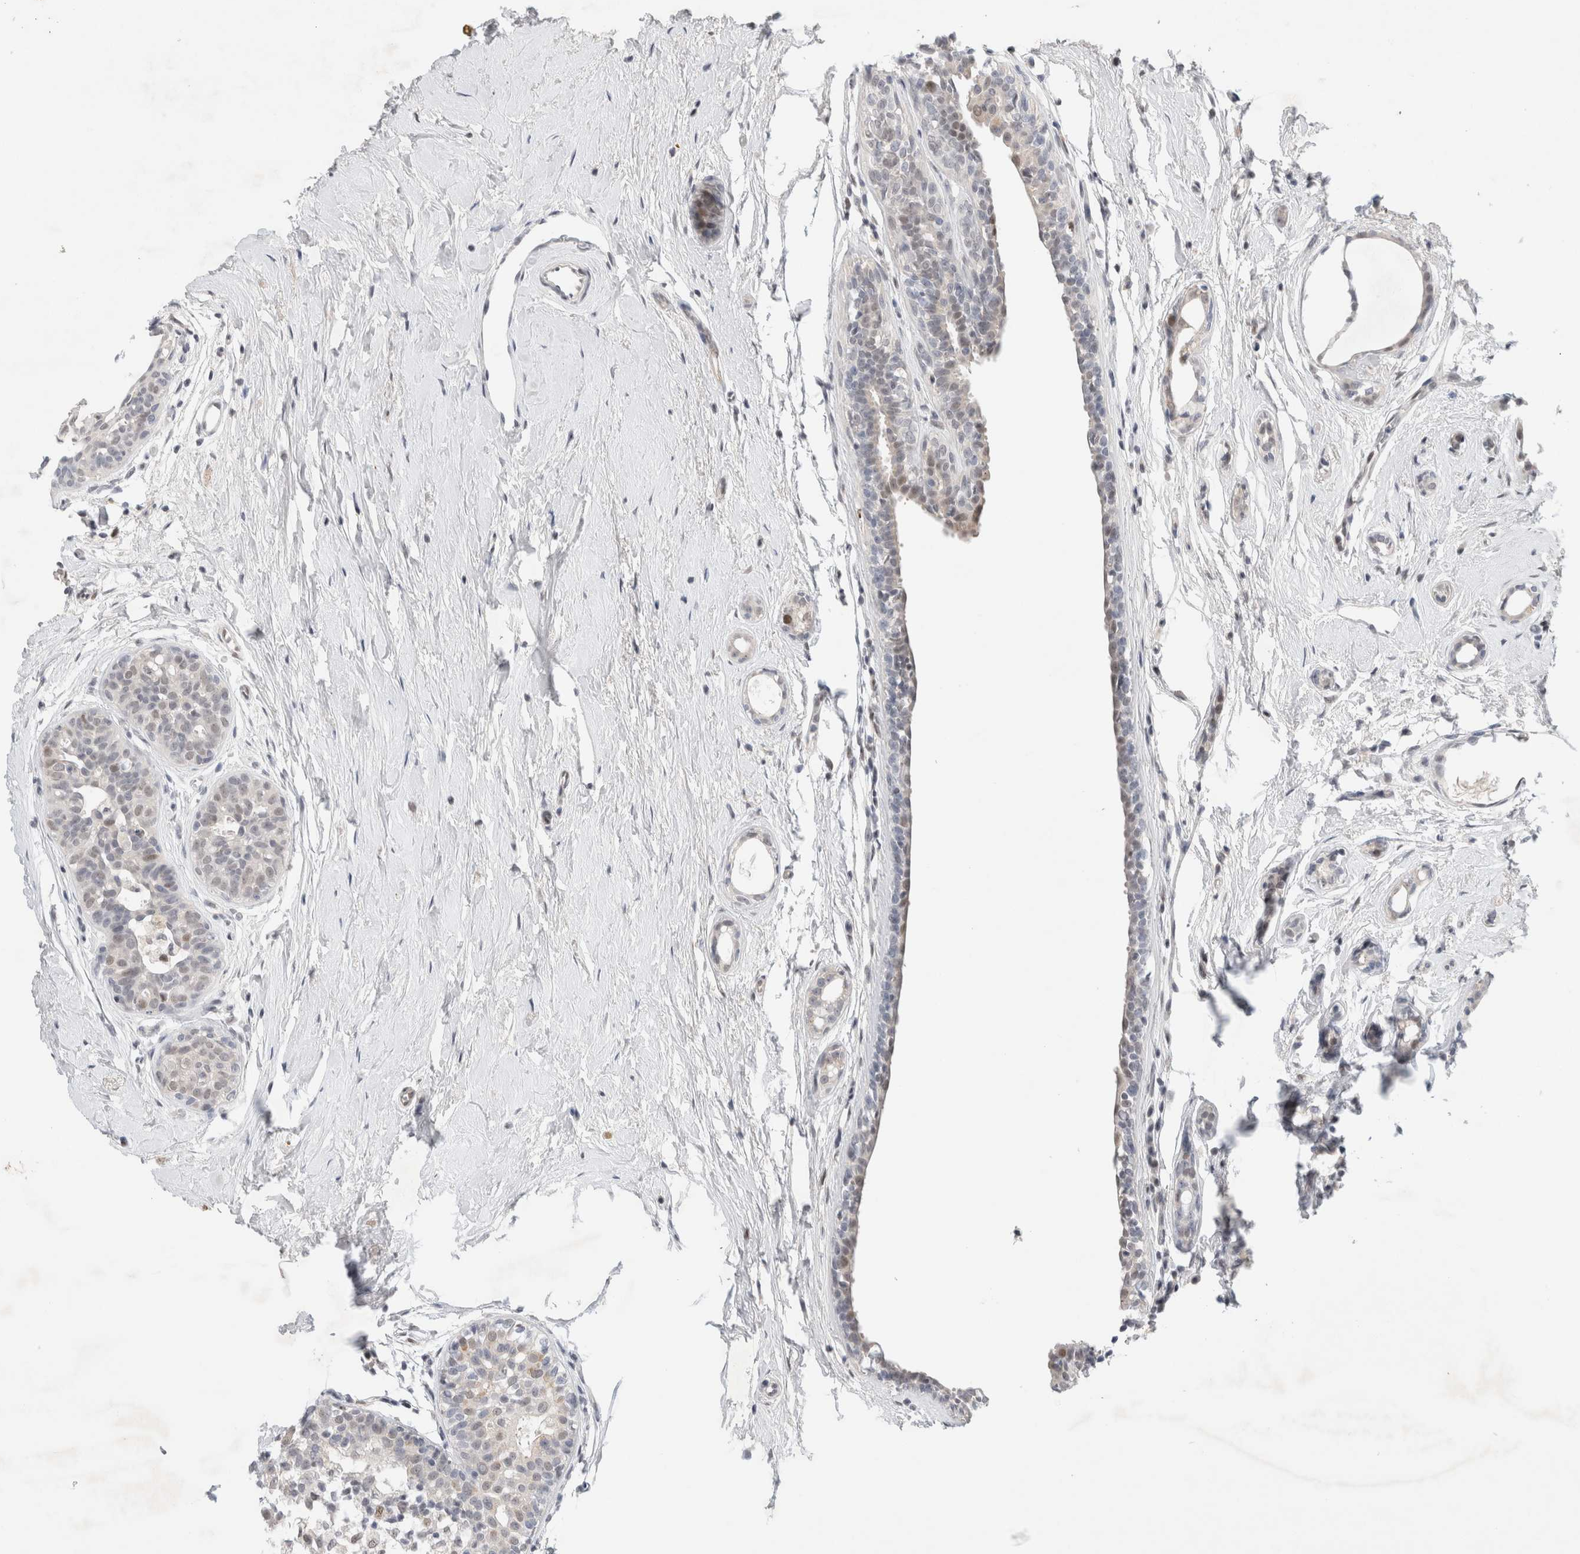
{"staining": {"intensity": "weak", "quantity": "<25%", "location": "nuclear"}, "tissue": "breast cancer", "cell_type": "Tumor cells", "image_type": "cancer", "snomed": [{"axis": "morphology", "description": "Duct carcinoma"}, {"axis": "topography", "description": "Breast"}], "caption": "High power microscopy photomicrograph of an immunohistochemistry photomicrograph of breast cancer (intraductal carcinoma), revealing no significant staining in tumor cells.", "gene": "KNL1", "patient": {"sex": "female", "age": 55}}